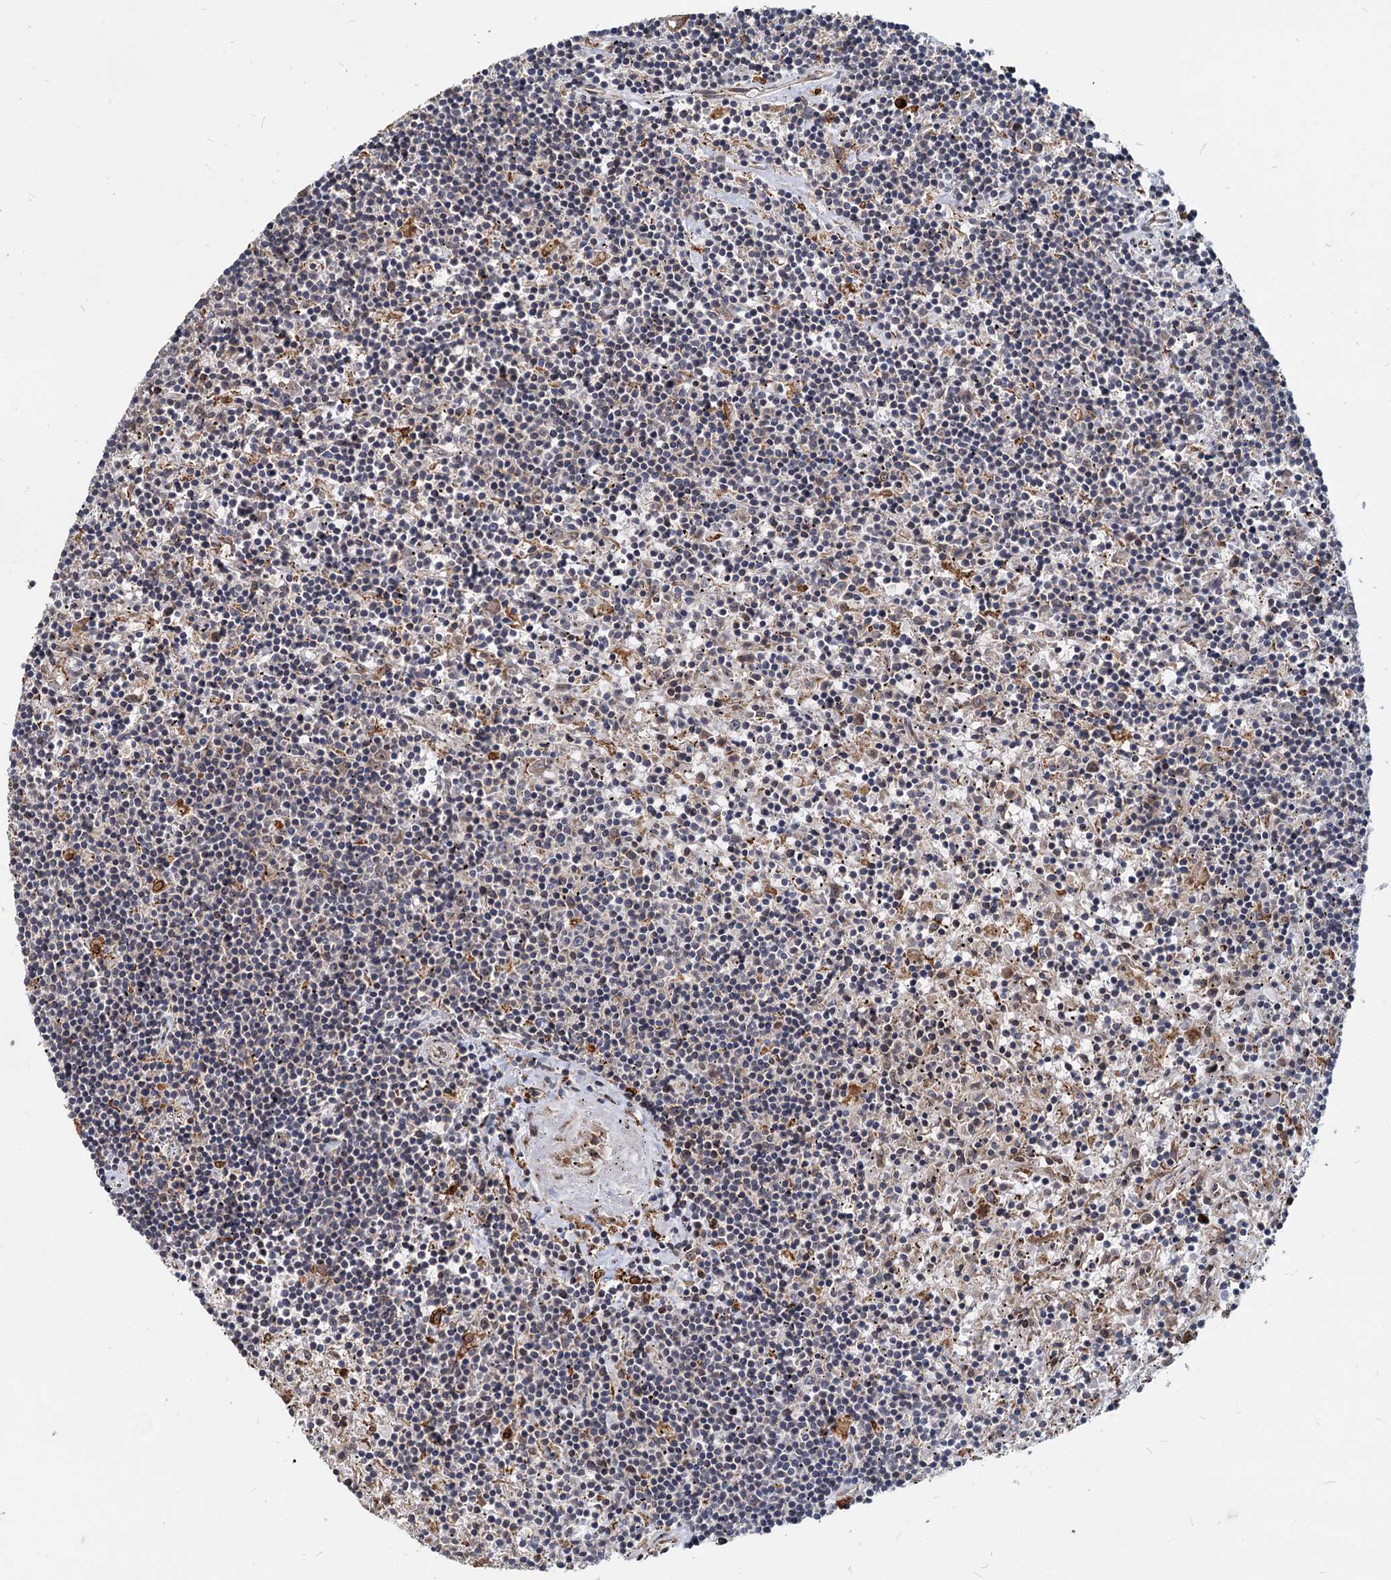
{"staining": {"intensity": "negative", "quantity": "none", "location": "none"}, "tissue": "lymphoma", "cell_type": "Tumor cells", "image_type": "cancer", "snomed": [{"axis": "morphology", "description": "Malignant lymphoma, non-Hodgkin's type, Low grade"}, {"axis": "topography", "description": "Spleen"}], "caption": "High power microscopy photomicrograph of an immunohistochemistry (IHC) image of malignant lymphoma, non-Hodgkin's type (low-grade), revealing no significant expression in tumor cells. (DAB (3,3'-diaminobenzidine) immunohistochemistry visualized using brightfield microscopy, high magnification).", "gene": "SAAL1", "patient": {"sex": "male", "age": 76}}